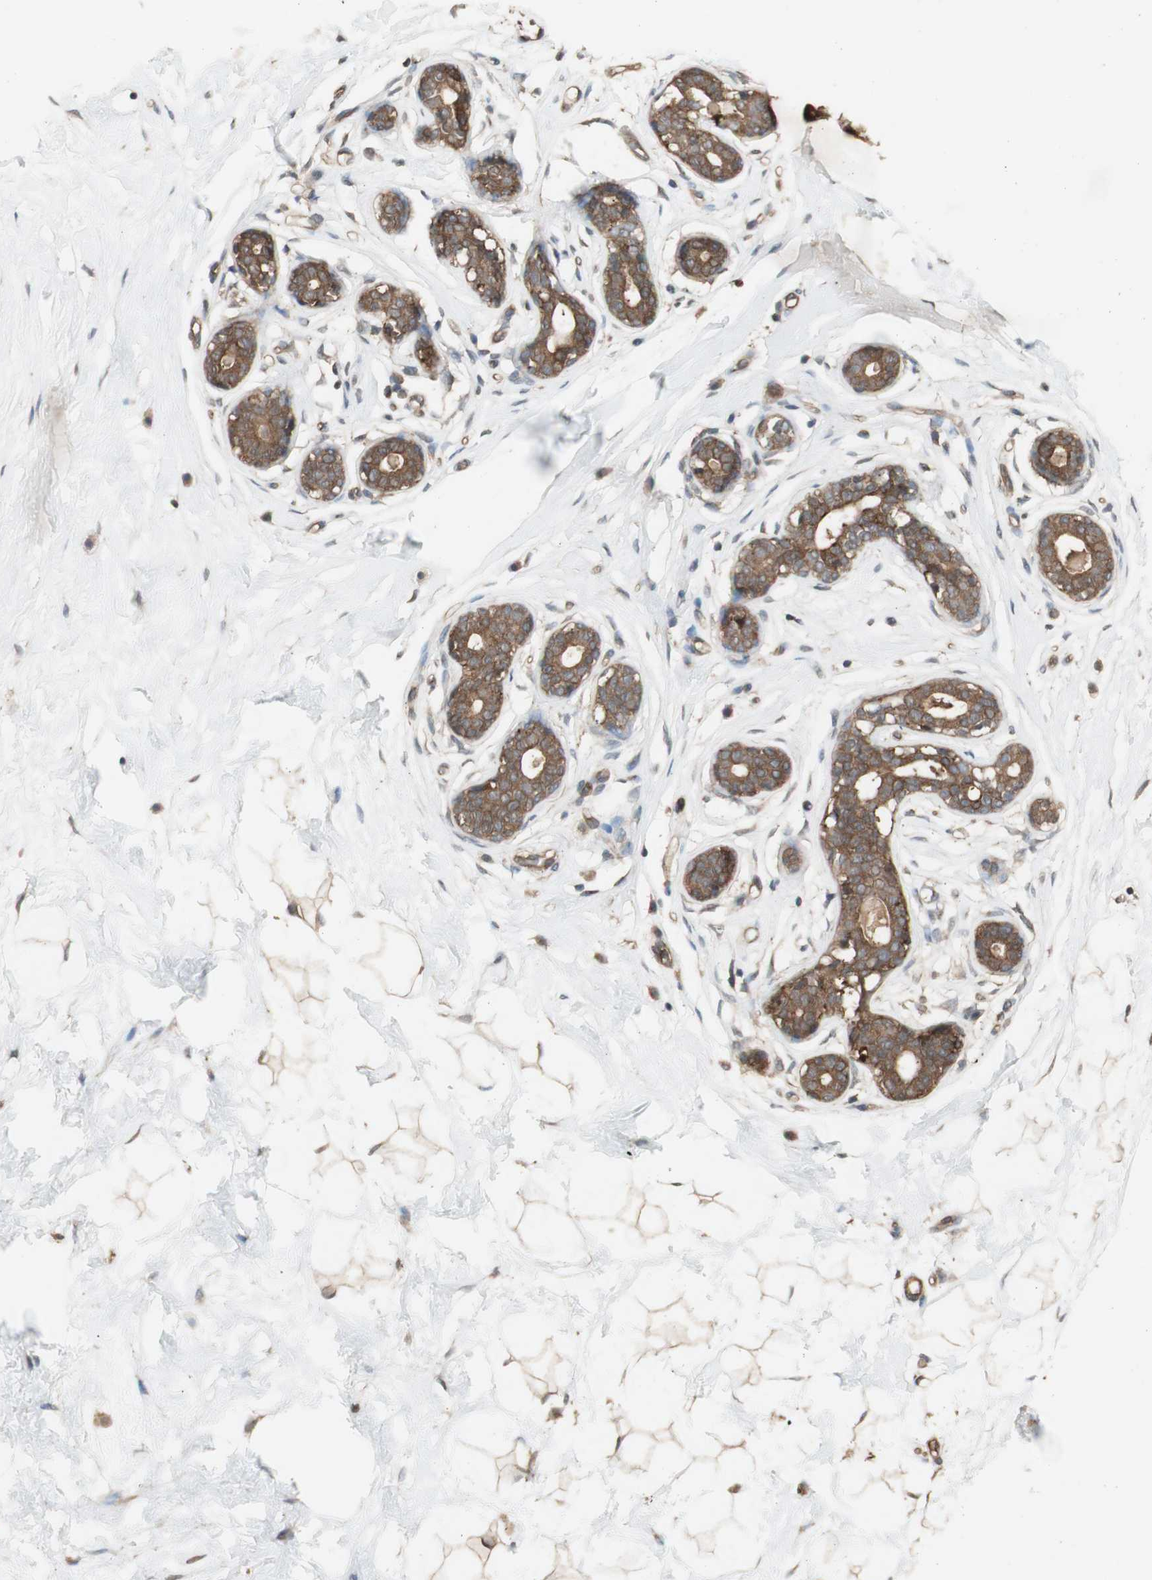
{"staining": {"intensity": "moderate", "quantity": ">75%", "location": "cytoplasmic/membranous"}, "tissue": "breast", "cell_type": "Adipocytes", "image_type": "normal", "snomed": [{"axis": "morphology", "description": "Normal tissue, NOS"}, {"axis": "topography", "description": "Breast"}], "caption": "About >75% of adipocytes in benign breast display moderate cytoplasmic/membranous protein positivity as visualized by brown immunohistochemical staining.", "gene": "YWHAB", "patient": {"sex": "female", "age": 23}}